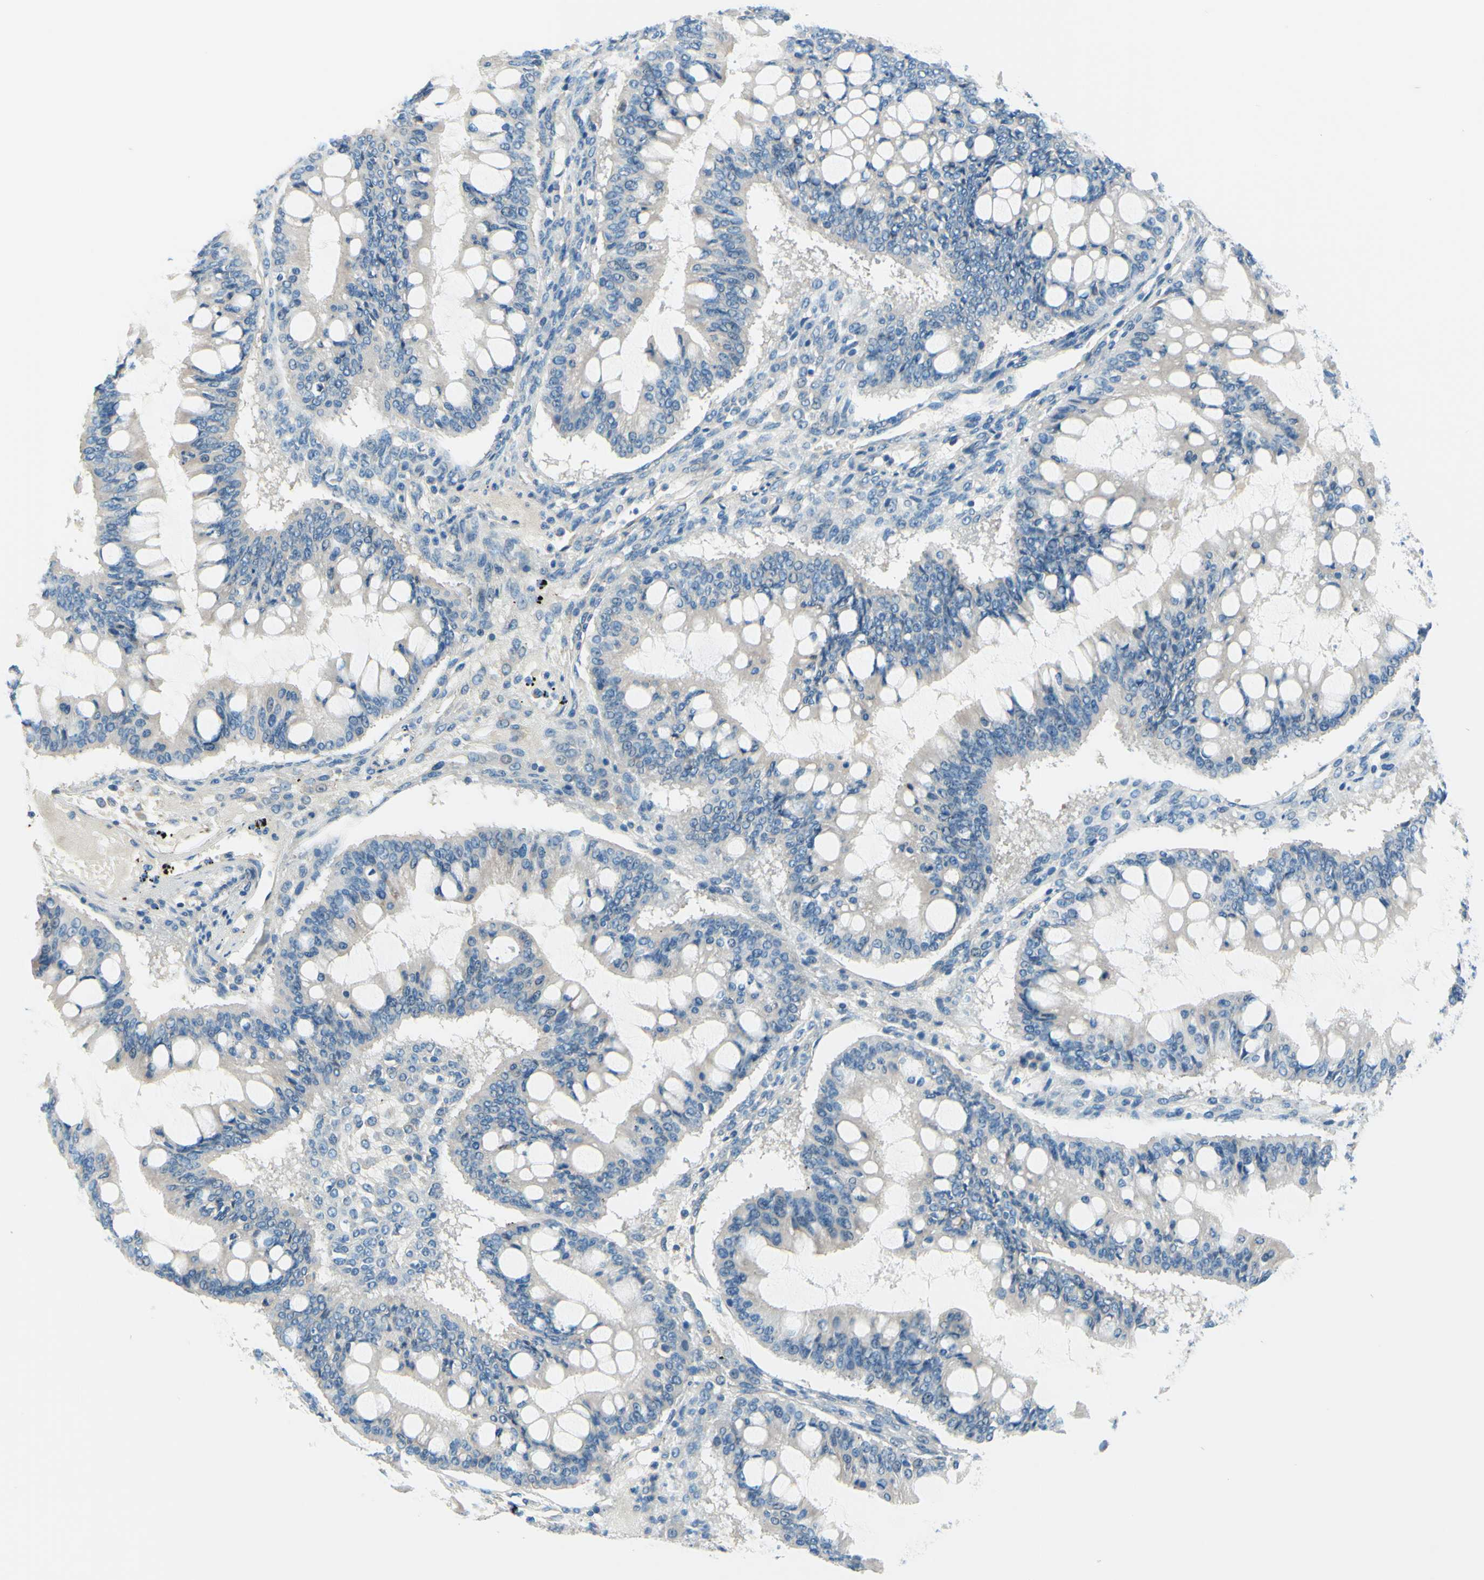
{"staining": {"intensity": "negative", "quantity": "none", "location": "none"}, "tissue": "ovarian cancer", "cell_type": "Tumor cells", "image_type": "cancer", "snomed": [{"axis": "morphology", "description": "Cystadenocarcinoma, mucinous, NOS"}, {"axis": "topography", "description": "Ovary"}], "caption": "Ovarian cancer was stained to show a protein in brown. There is no significant staining in tumor cells. (DAB (3,3'-diaminobenzidine) immunohistochemistry (IHC) visualized using brightfield microscopy, high magnification).", "gene": "PASD1", "patient": {"sex": "female", "age": 73}}